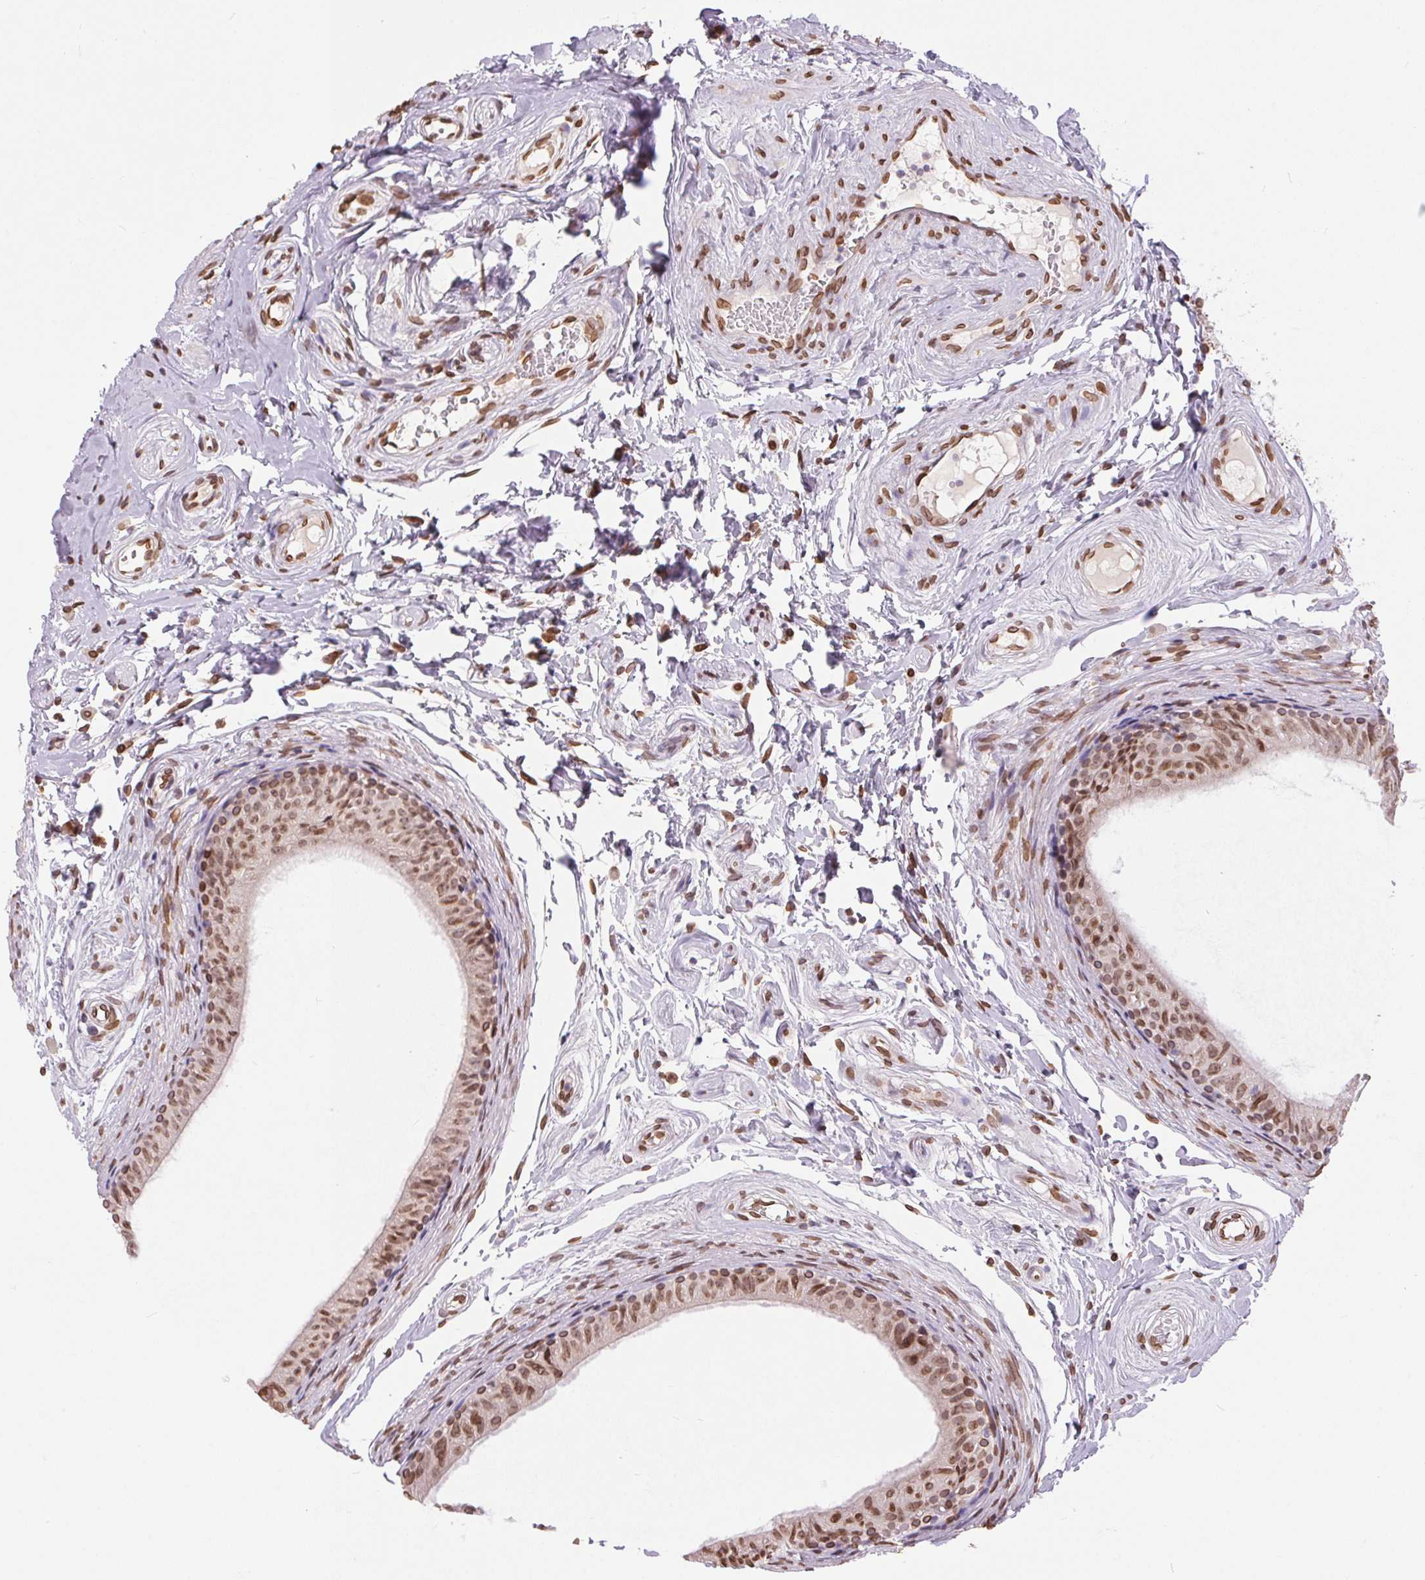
{"staining": {"intensity": "moderate", "quantity": ">75%", "location": "cytoplasmic/membranous,nuclear"}, "tissue": "epididymis", "cell_type": "Glandular cells", "image_type": "normal", "snomed": [{"axis": "morphology", "description": "Normal tissue, NOS"}, {"axis": "topography", "description": "Epididymis"}], "caption": "The micrograph exhibits a brown stain indicating the presence of a protein in the cytoplasmic/membranous,nuclear of glandular cells in epididymis. (brown staining indicates protein expression, while blue staining denotes nuclei).", "gene": "TMEM175", "patient": {"sex": "male", "age": 45}}